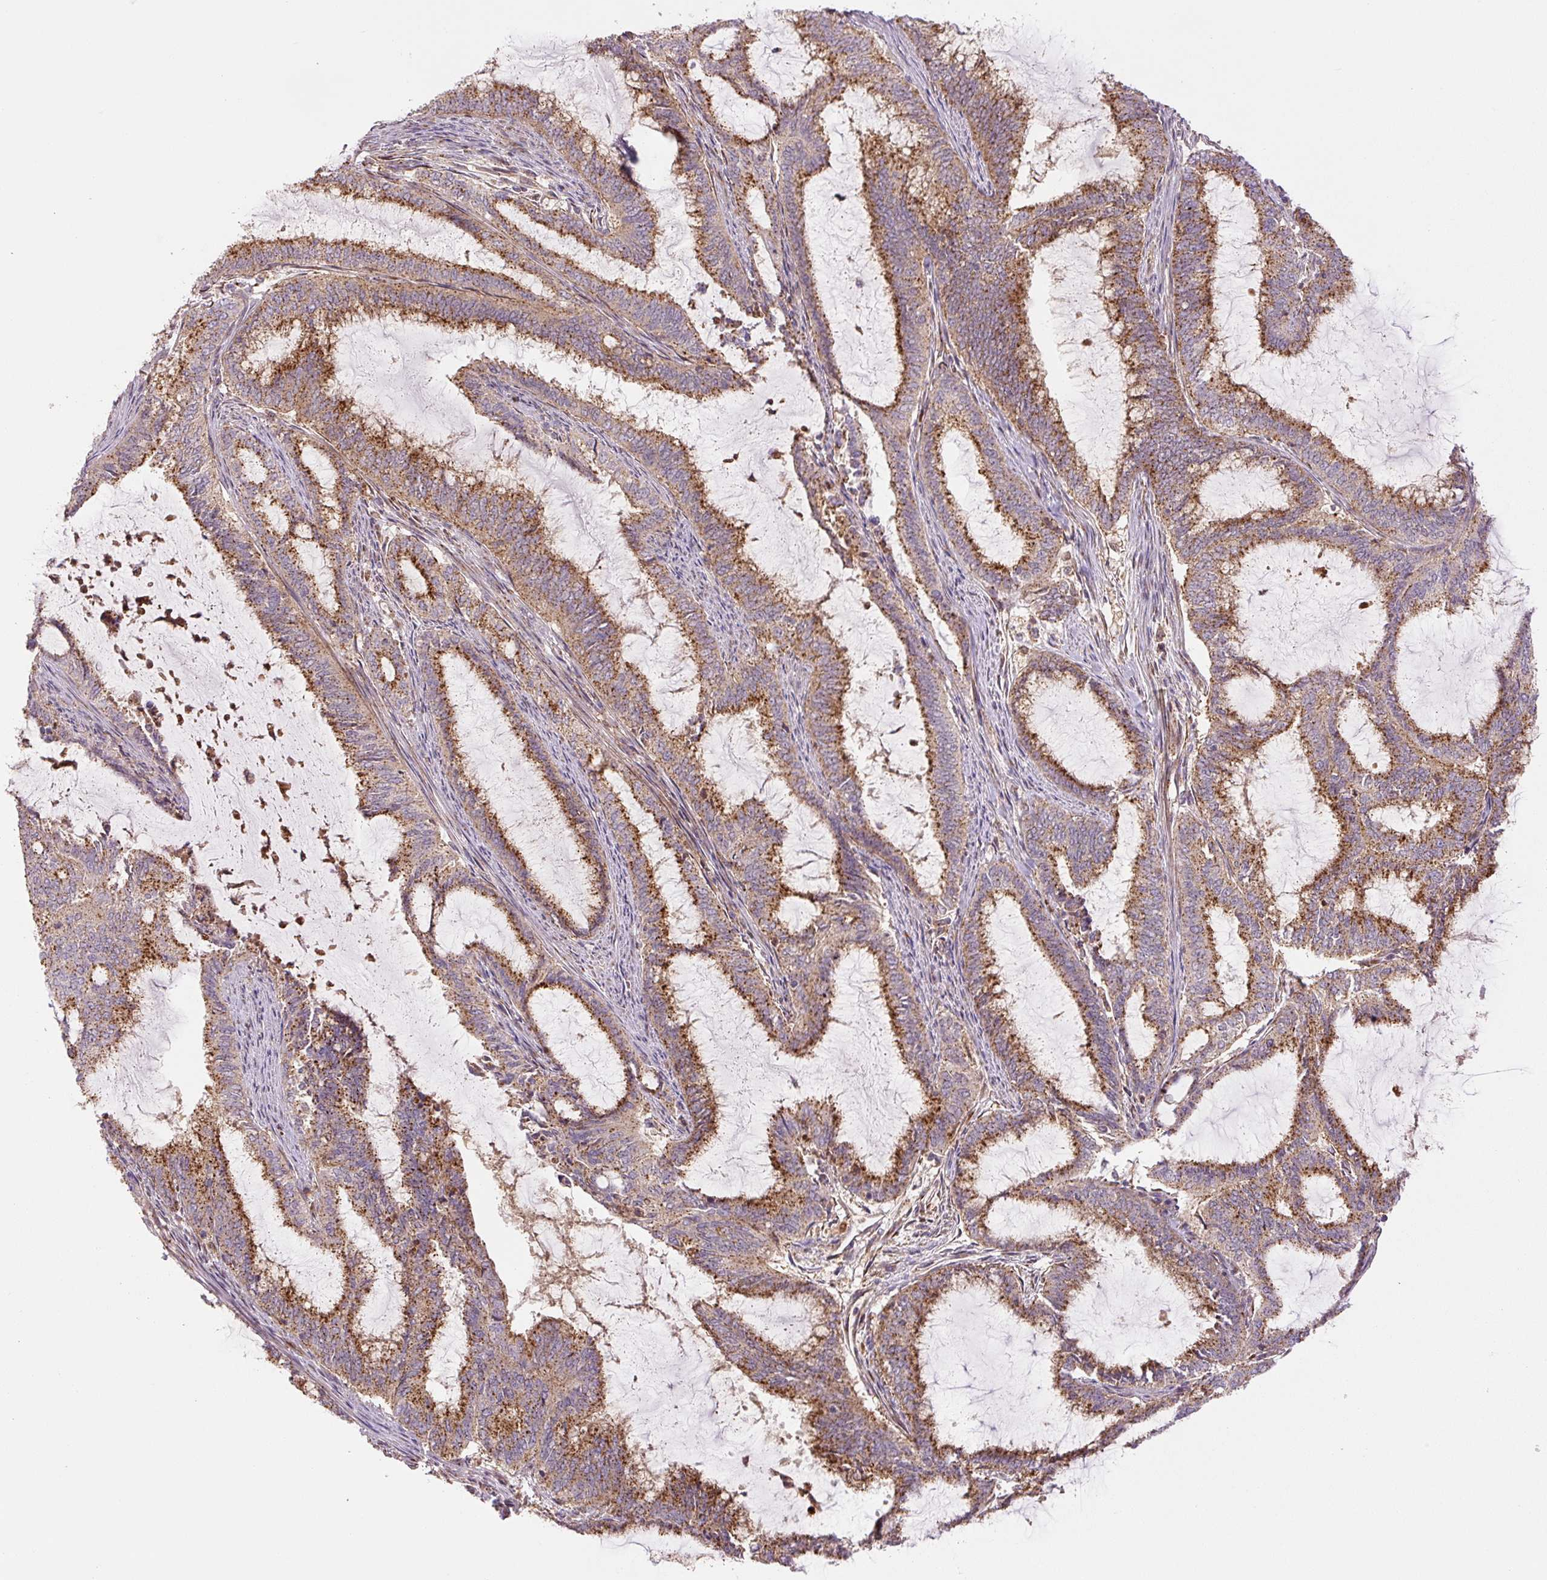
{"staining": {"intensity": "strong", "quantity": "25%-75%", "location": "cytoplasmic/membranous"}, "tissue": "endometrial cancer", "cell_type": "Tumor cells", "image_type": "cancer", "snomed": [{"axis": "morphology", "description": "Adenocarcinoma, NOS"}, {"axis": "topography", "description": "Endometrium"}], "caption": "Human endometrial adenocarcinoma stained with a protein marker reveals strong staining in tumor cells.", "gene": "ZSWIM7", "patient": {"sex": "female", "age": 51}}